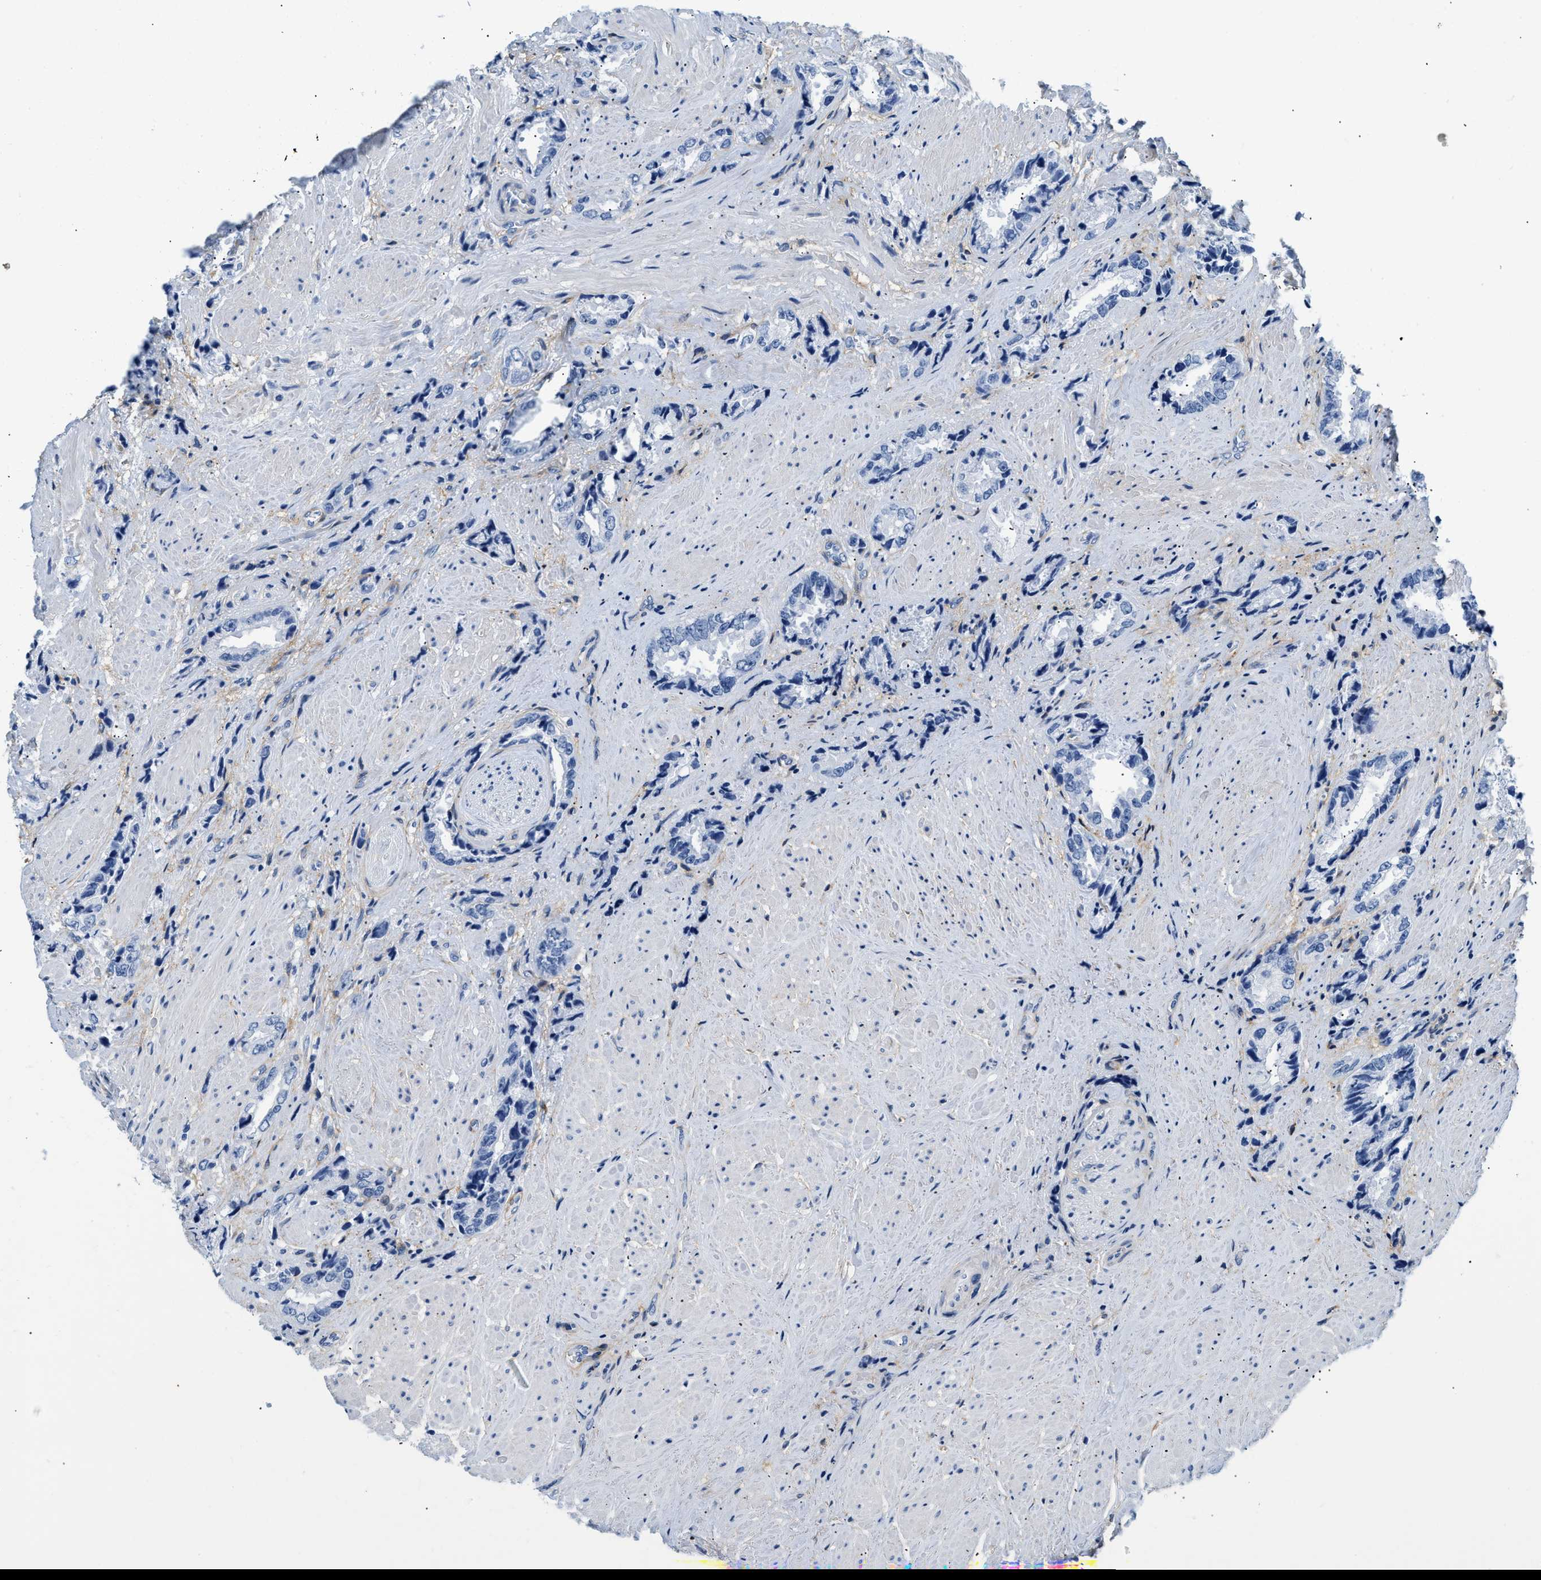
{"staining": {"intensity": "negative", "quantity": "none", "location": "none"}, "tissue": "prostate cancer", "cell_type": "Tumor cells", "image_type": "cancer", "snomed": [{"axis": "morphology", "description": "Adenocarcinoma, High grade"}, {"axis": "topography", "description": "Prostate"}], "caption": "The micrograph exhibits no significant expression in tumor cells of prostate cancer.", "gene": "PDGFRB", "patient": {"sex": "male", "age": 61}}